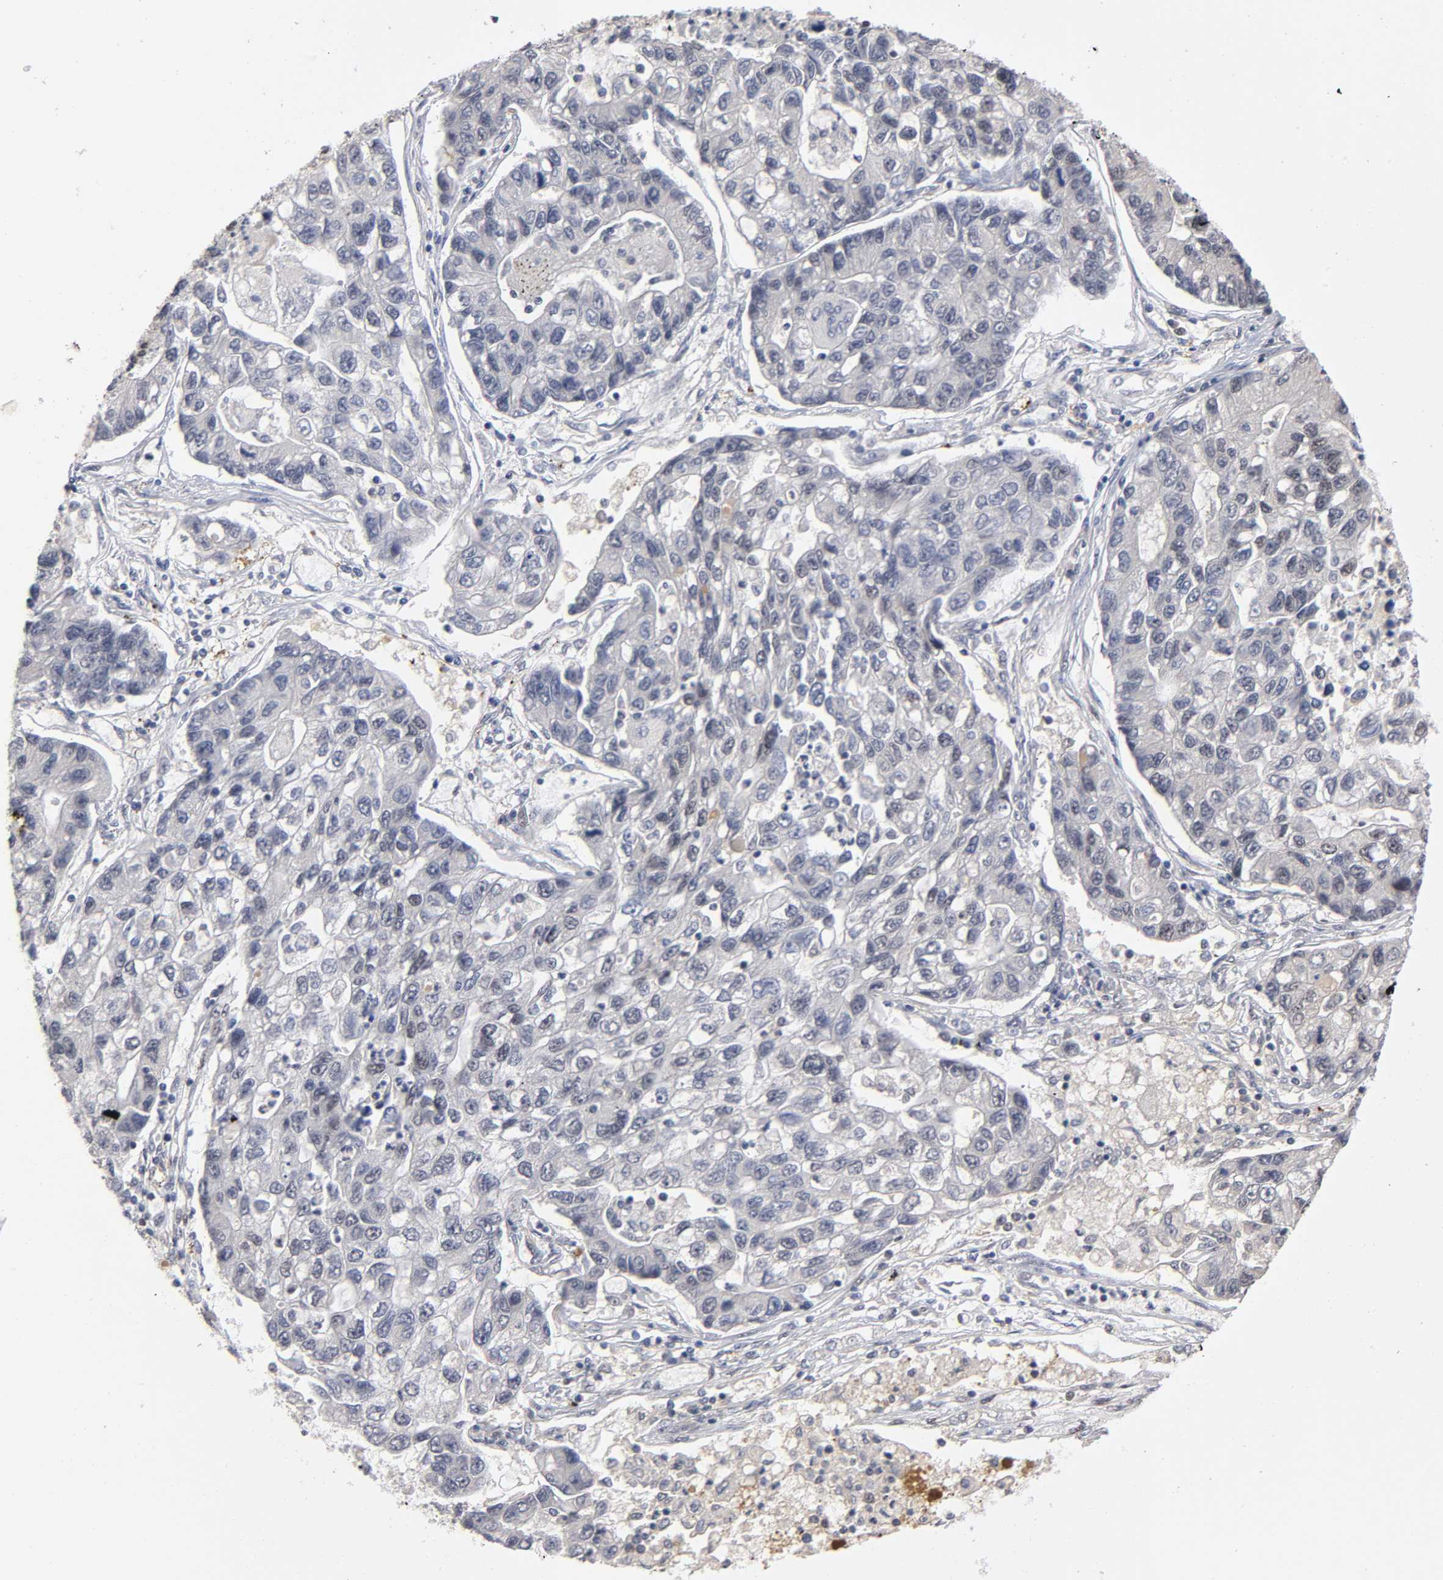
{"staining": {"intensity": "negative", "quantity": "none", "location": "none"}, "tissue": "lung cancer", "cell_type": "Tumor cells", "image_type": "cancer", "snomed": [{"axis": "morphology", "description": "Adenocarcinoma, NOS"}, {"axis": "topography", "description": "Lung"}], "caption": "Immunohistochemical staining of lung cancer demonstrates no significant expression in tumor cells.", "gene": "EP300", "patient": {"sex": "female", "age": 51}}